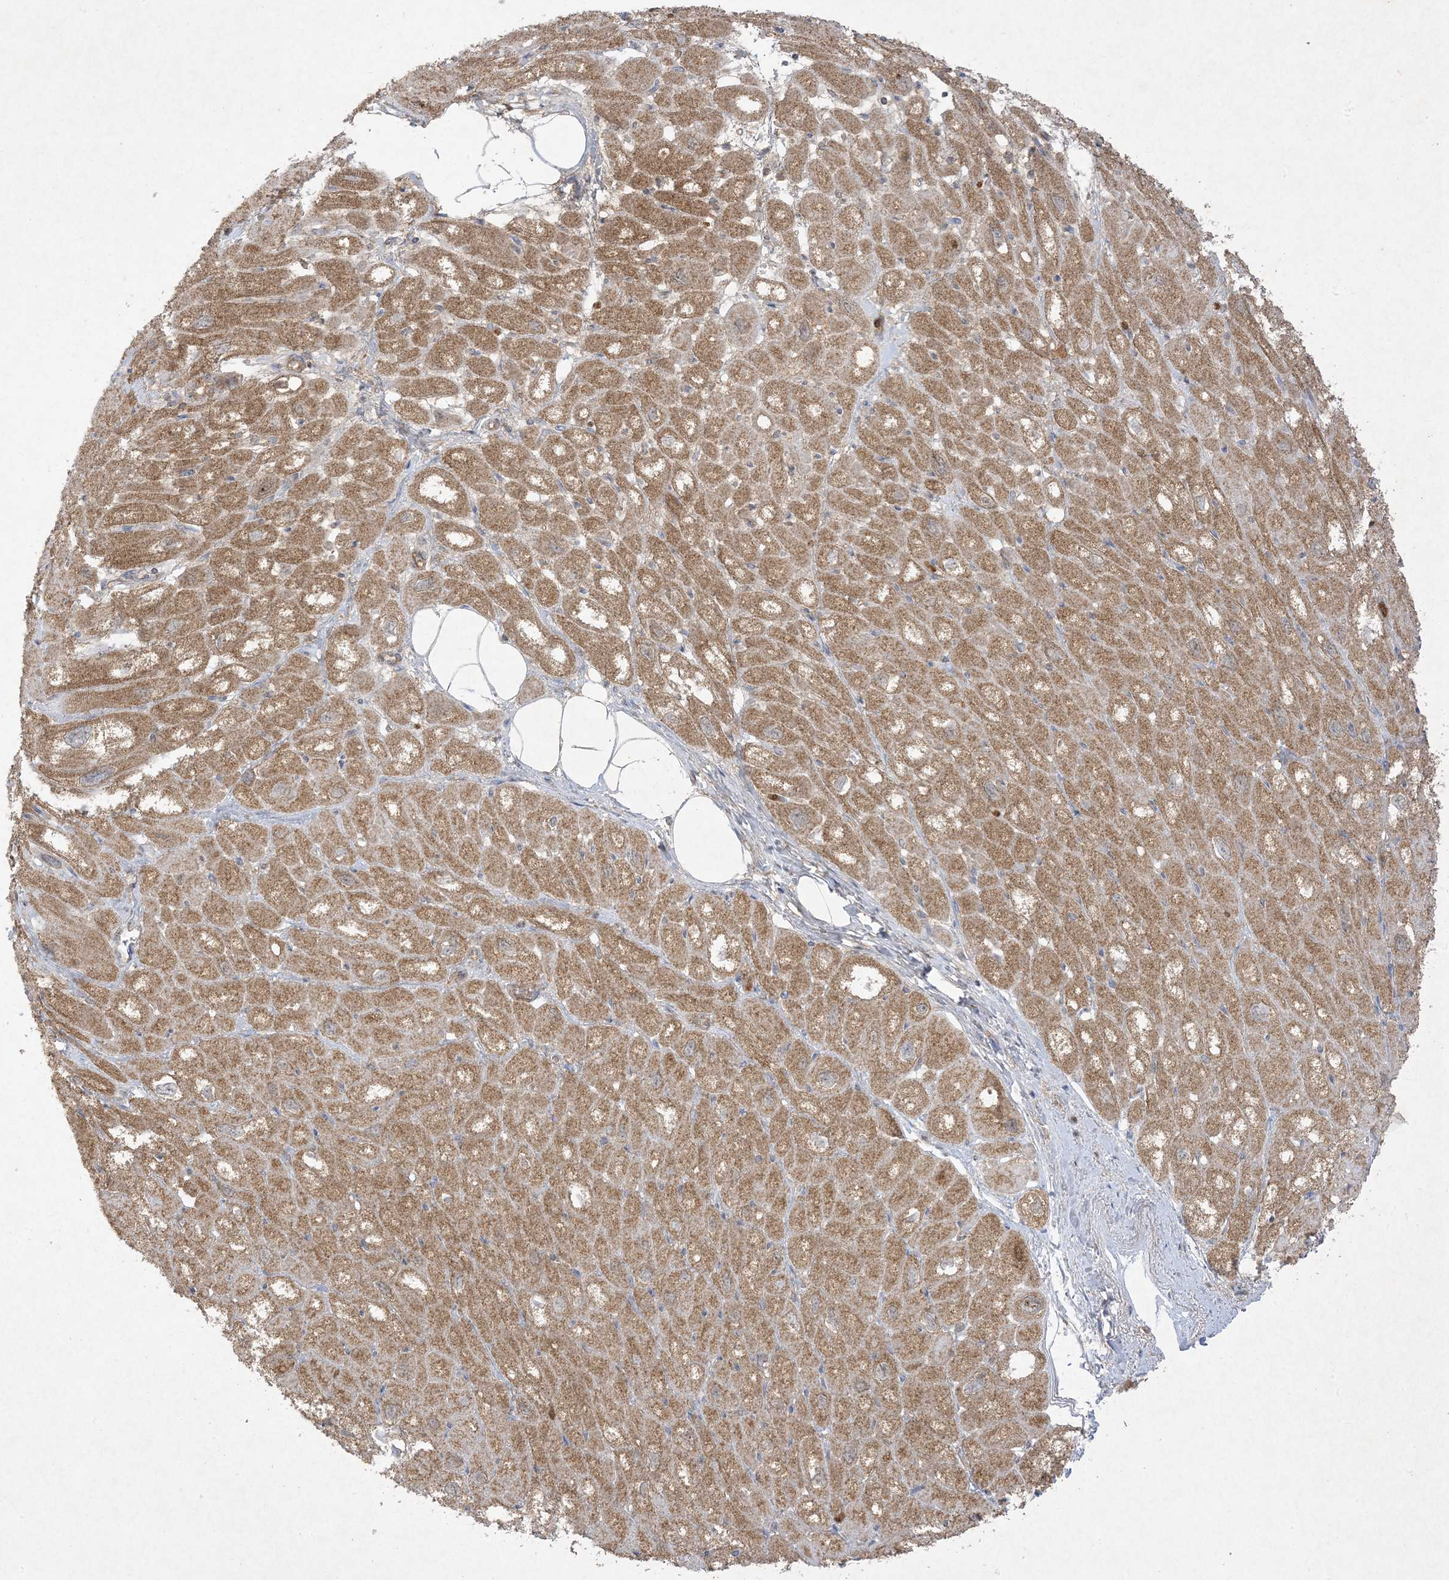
{"staining": {"intensity": "moderate", "quantity": ">75%", "location": "cytoplasmic/membranous"}, "tissue": "heart muscle", "cell_type": "Cardiomyocytes", "image_type": "normal", "snomed": [{"axis": "morphology", "description": "Normal tissue, NOS"}, {"axis": "topography", "description": "Heart"}], "caption": "A brown stain labels moderate cytoplasmic/membranous staining of a protein in cardiomyocytes of benign heart muscle.", "gene": "UBE2C", "patient": {"sex": "male", "age": 50}}